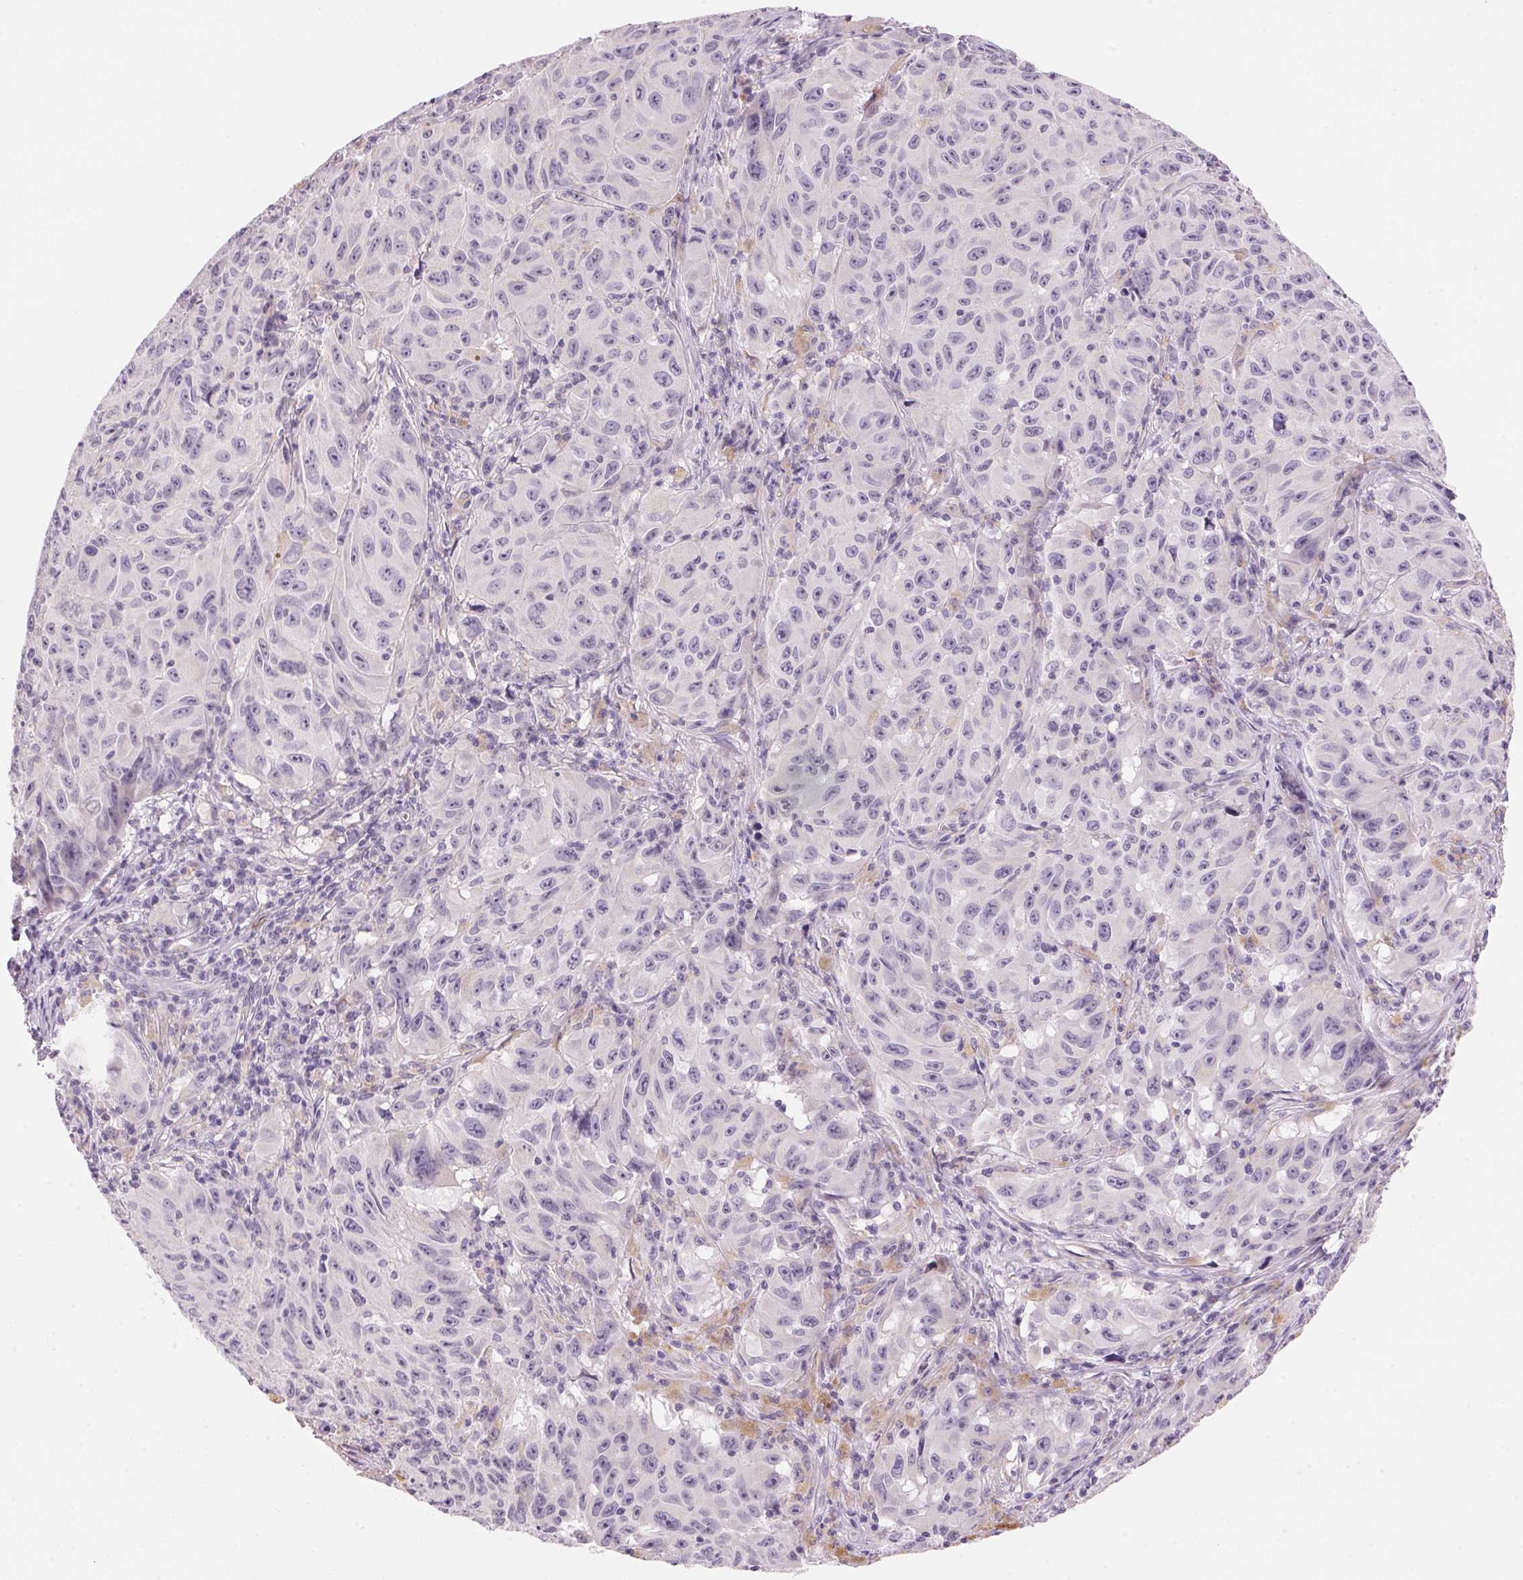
{"staining": {"intensity": "negative", "quantity": "none", "location": "none"}, "tissue": "melanoma", "cell_type": "Tumor cells", "image_type": "cancer", "snomed": [{"axis": "morphology", "description": "Malignant melanoma, NOS"}, {"axis": "topography", "description": "Vulva, labia, clitoris and Bartholin´s gland, NO"}], "caption": "Melanoma stained for a protein using immunohistochemistry (IHC) shows no positivity tumor cells.", "gene": "CYP11B1", "patient": {"sex": "female", "age": 75}}